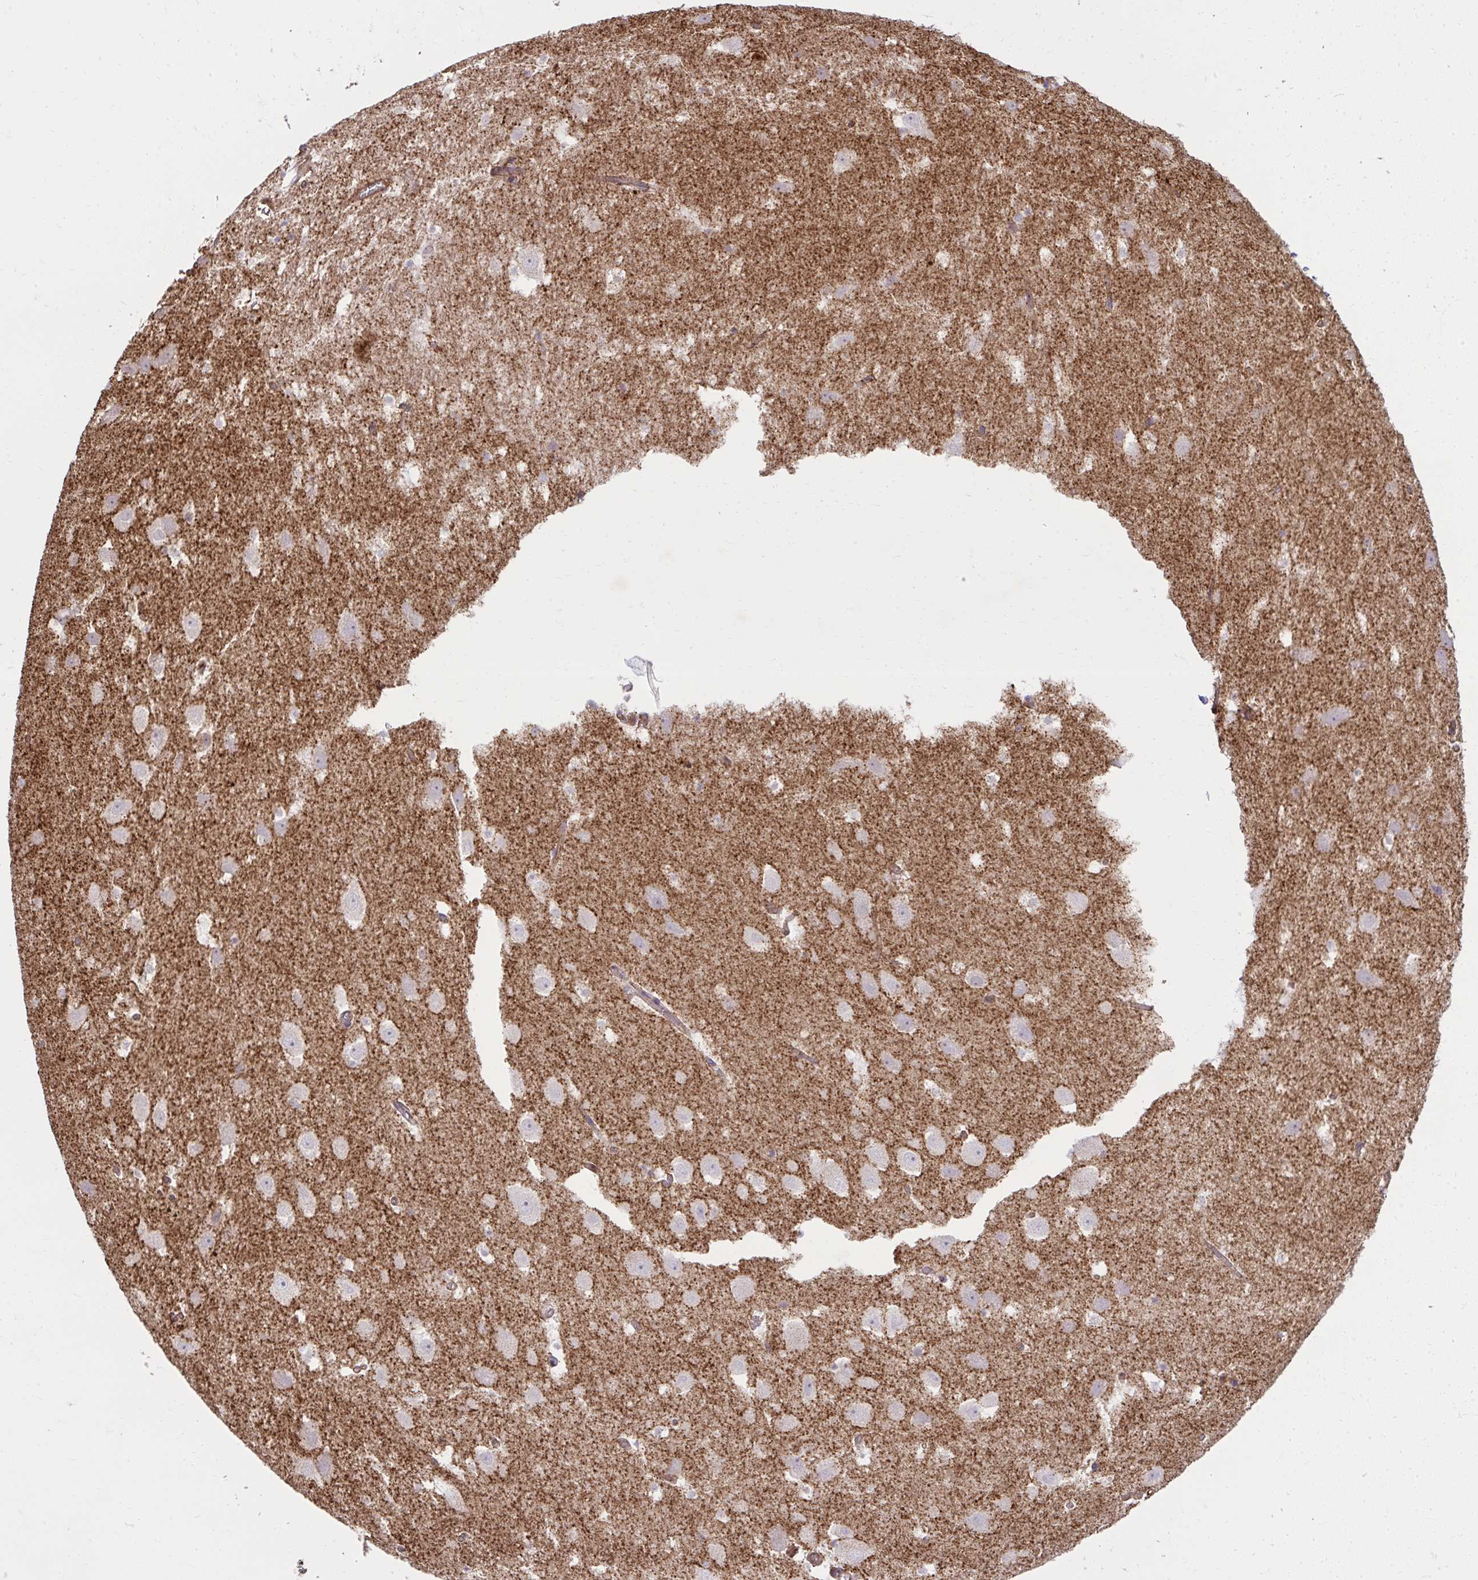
{"staining": {"intensity": "moderate", "quantity": "<25%", "location": "cytoplasmic/membranous"}, "tissue": "hippocampus", "cell_type": "Glial cells", "image_type": "normal", "snomed": [{"axis": "morphology", "description": "Normal tissue, NOS"}, {"axis": "topography", "description": "Hippocampus"}], "caption": "Glial cells show low levels of moderate cytoplasmic/membranous staining in approximately <25% of cells in unremarkable hippocampus.", "gene": "NMNAT3", "patient": {"sex": "female", "age": 52}}